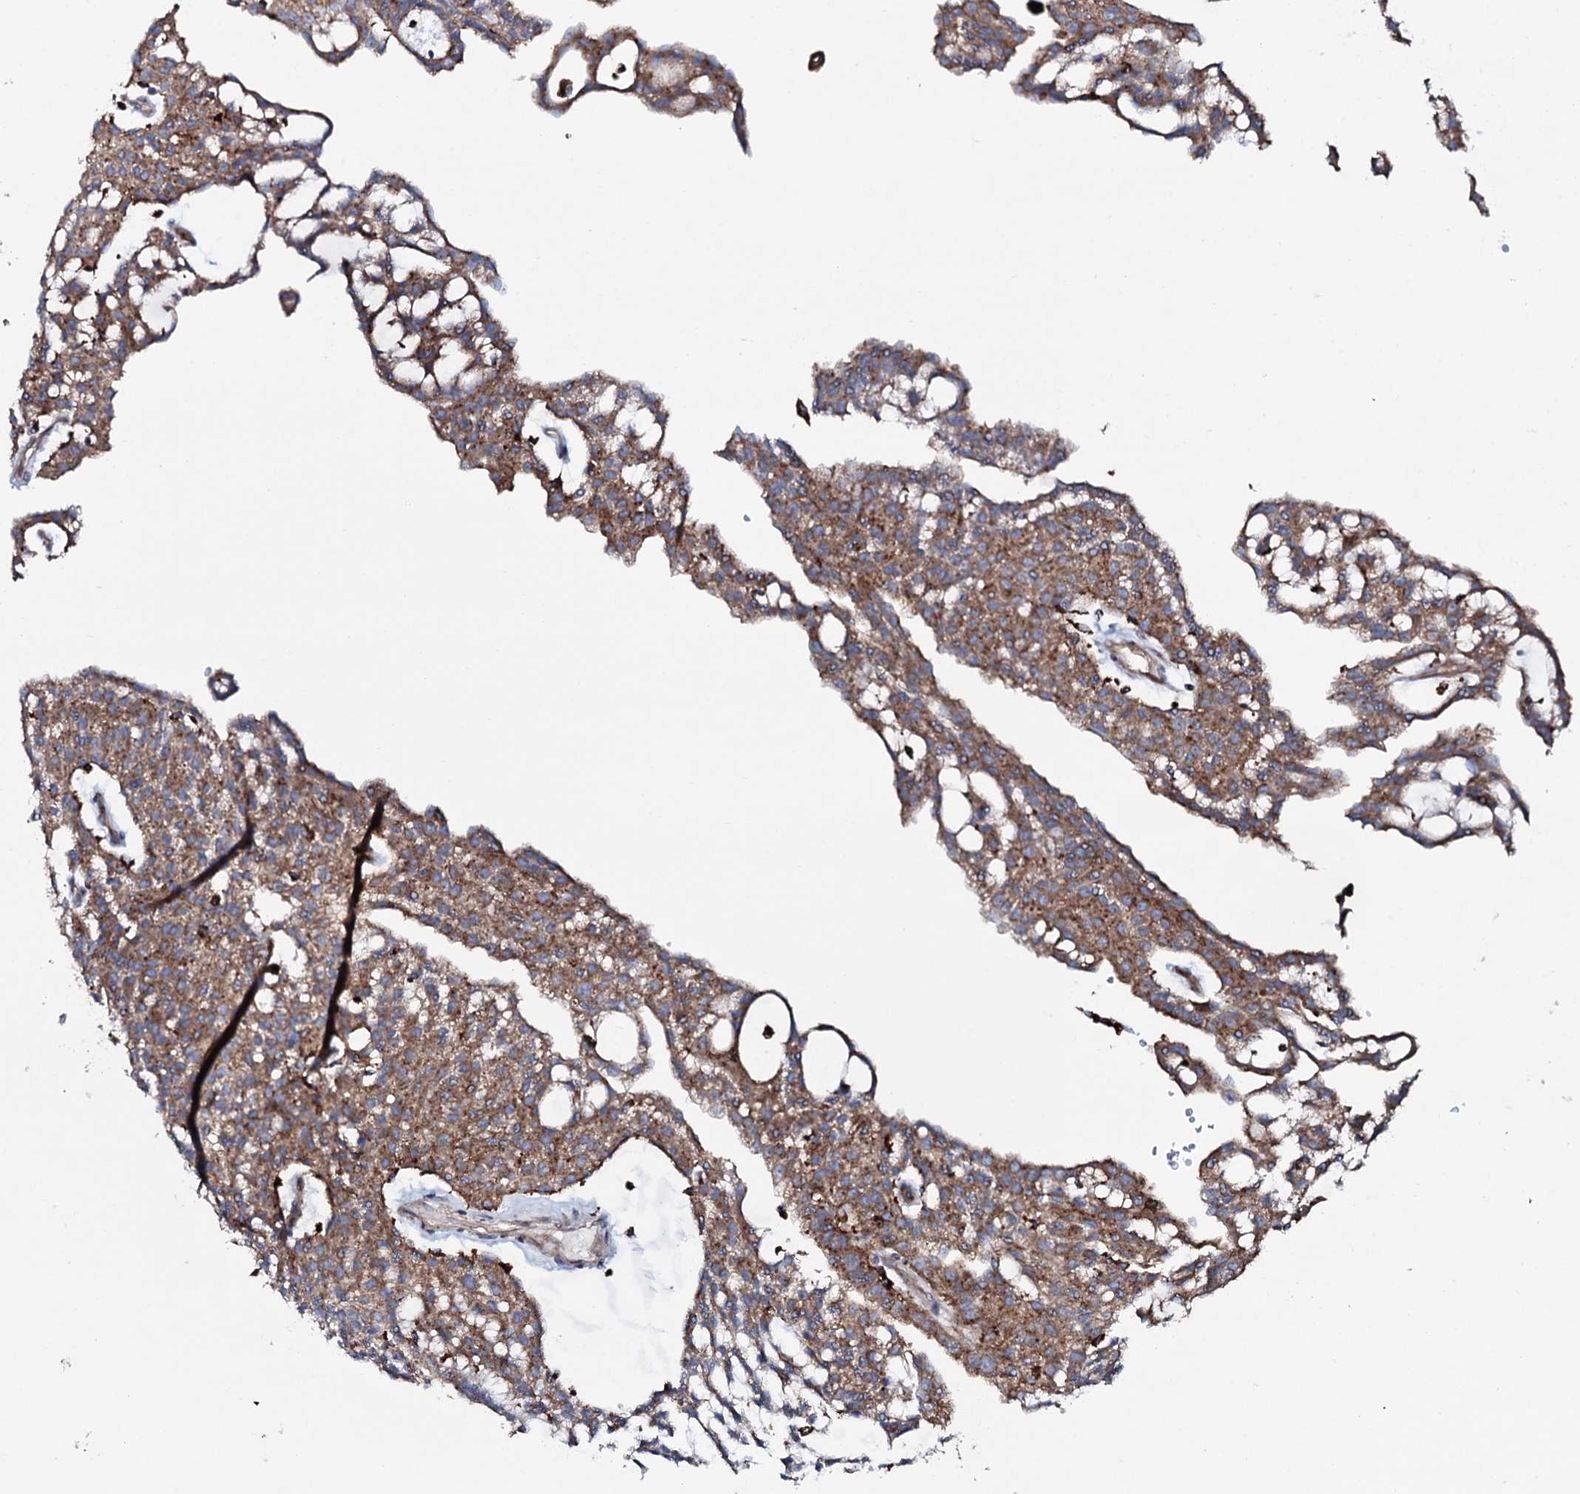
{"staining": {"intensity": "moderate", "quantity": ">75%", "location": "cytoplasmic/membranous"}, "tissue": "renal cancer", "cell_type": "Tumor cells", "image_type": "cancer", "snomed": [{"axis": "morphology", "description": "Adenocarcinoma, NOS"}, {"axis": "topography", "description": "Kidney"}], "caption": "A high-resolution histopathology image shows IHC staining of renal adenocarcinoma, which shows moderate cytoplasmic/membranous staining in approximately >75% of tumor cells.", "gene": "P2RX4", "patient": {"sex": "male", "age": 63}}